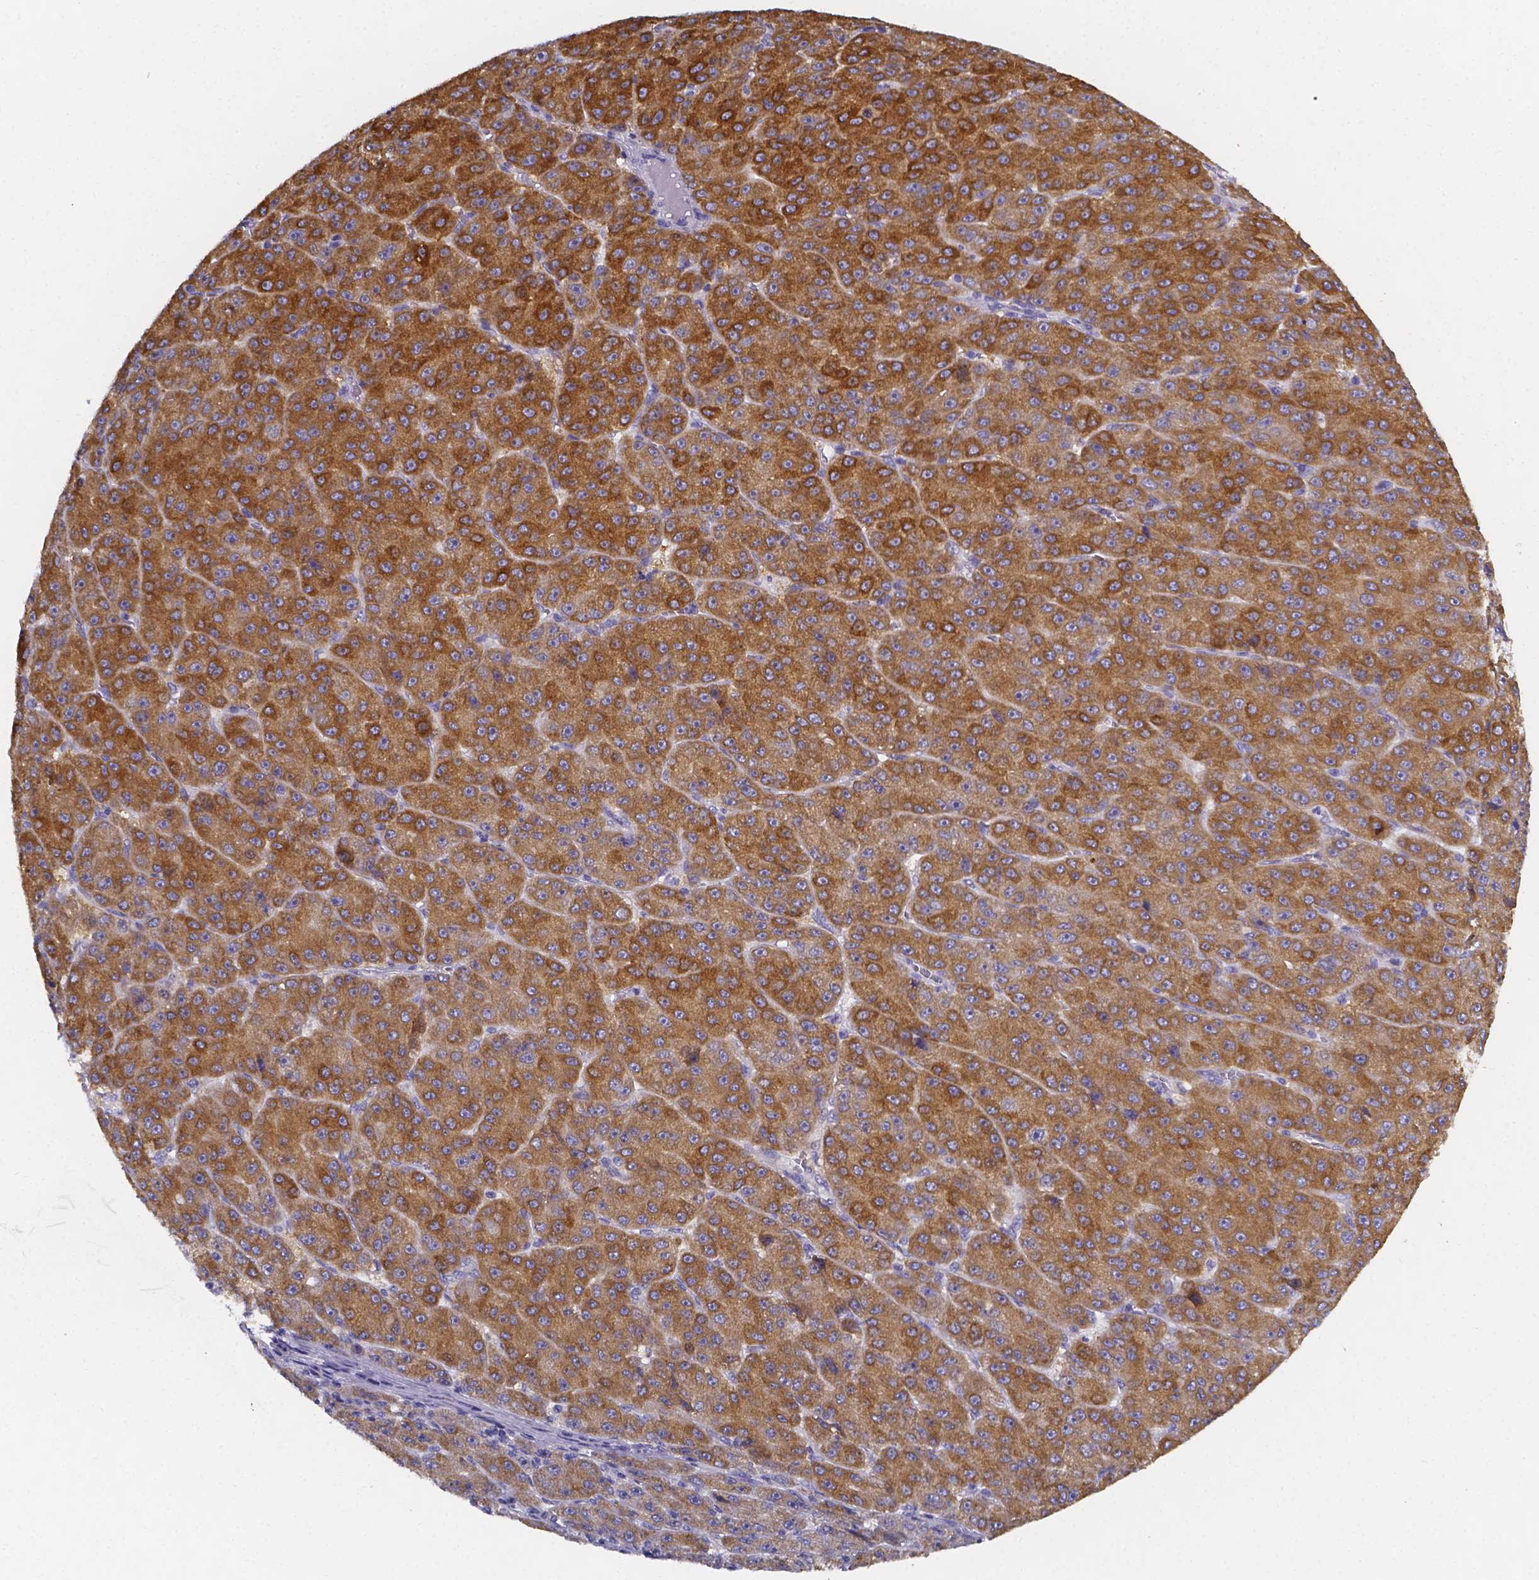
{"staining": {"intensity": "moderate", "quantity": ">75%", "location": "cytoplasmic/membranous"}, "tissue": "liver cancer", "cell_type": "Tumor cells", "image_type": "cancer", "snomed": [{"axis": "morphology", "description": "Carcinoma, Hepatocellular, NOS"}, {"axis": "topography", "description": "Liver"}], "caption": "Liver hepatocellular carcinoma stained for a protein (brown) shows moderate cytoplasmic/membranous positive staining in about >75% of tumor cells.", "gene": "PAH", "patient": {"sex": "male", "age": 67}}